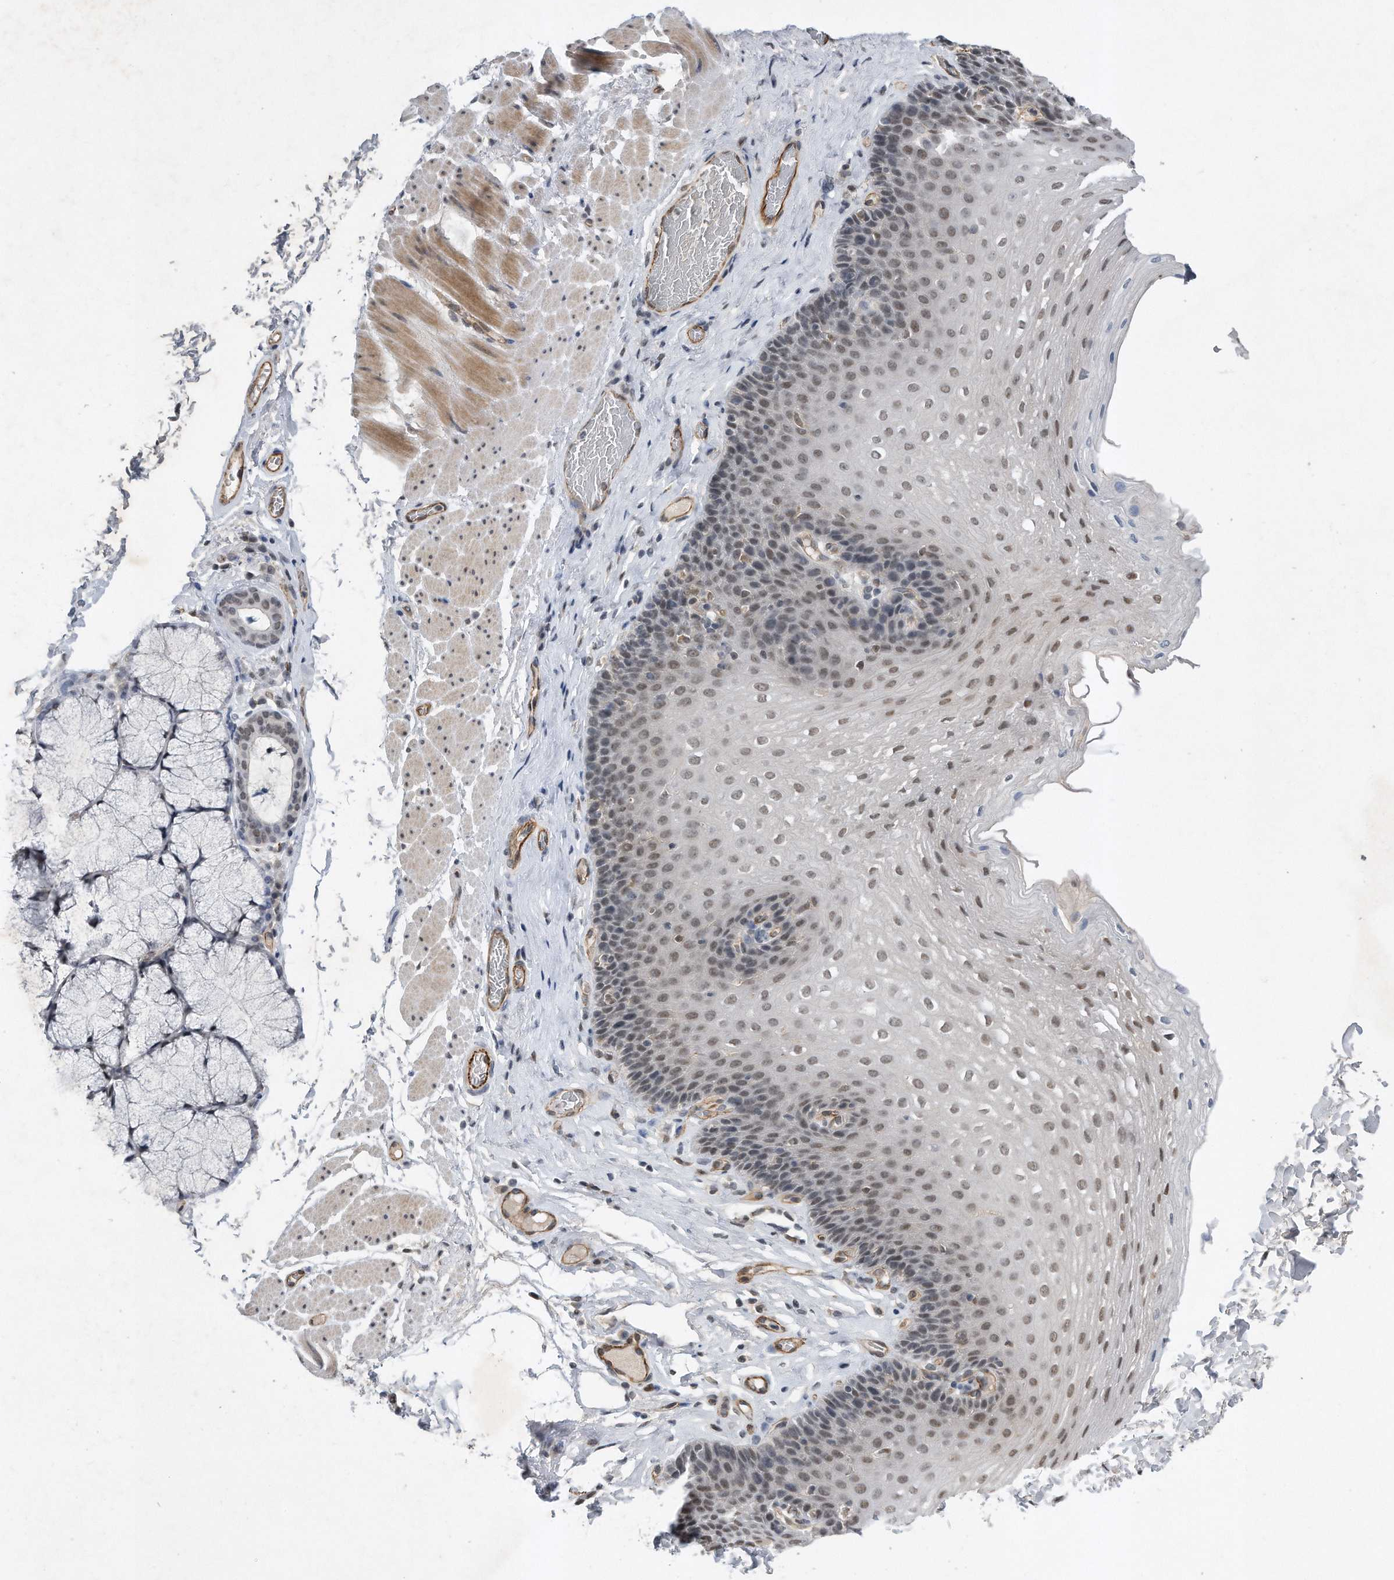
{"staining": {"intensity": "weak", "quantity": "25%-75%", "location": "nuclear"}, "tissue": "esophagus", "cell_type": "Squamous epithelial cells", "image_type": "normal", "snomed": [{"axis": "morphology", "description": "Normal tissue, NOS"}, {"axis": "topography", "description": "Esophagus"}], "caption": "This histopathology image exhibits IHC staining of benign esophagus, with low weak nuclear staining in about 25%-75% of squamous epithelial cells.", "gene": "TP53INP1", "patient": {"sex": "female", "age": 66}}